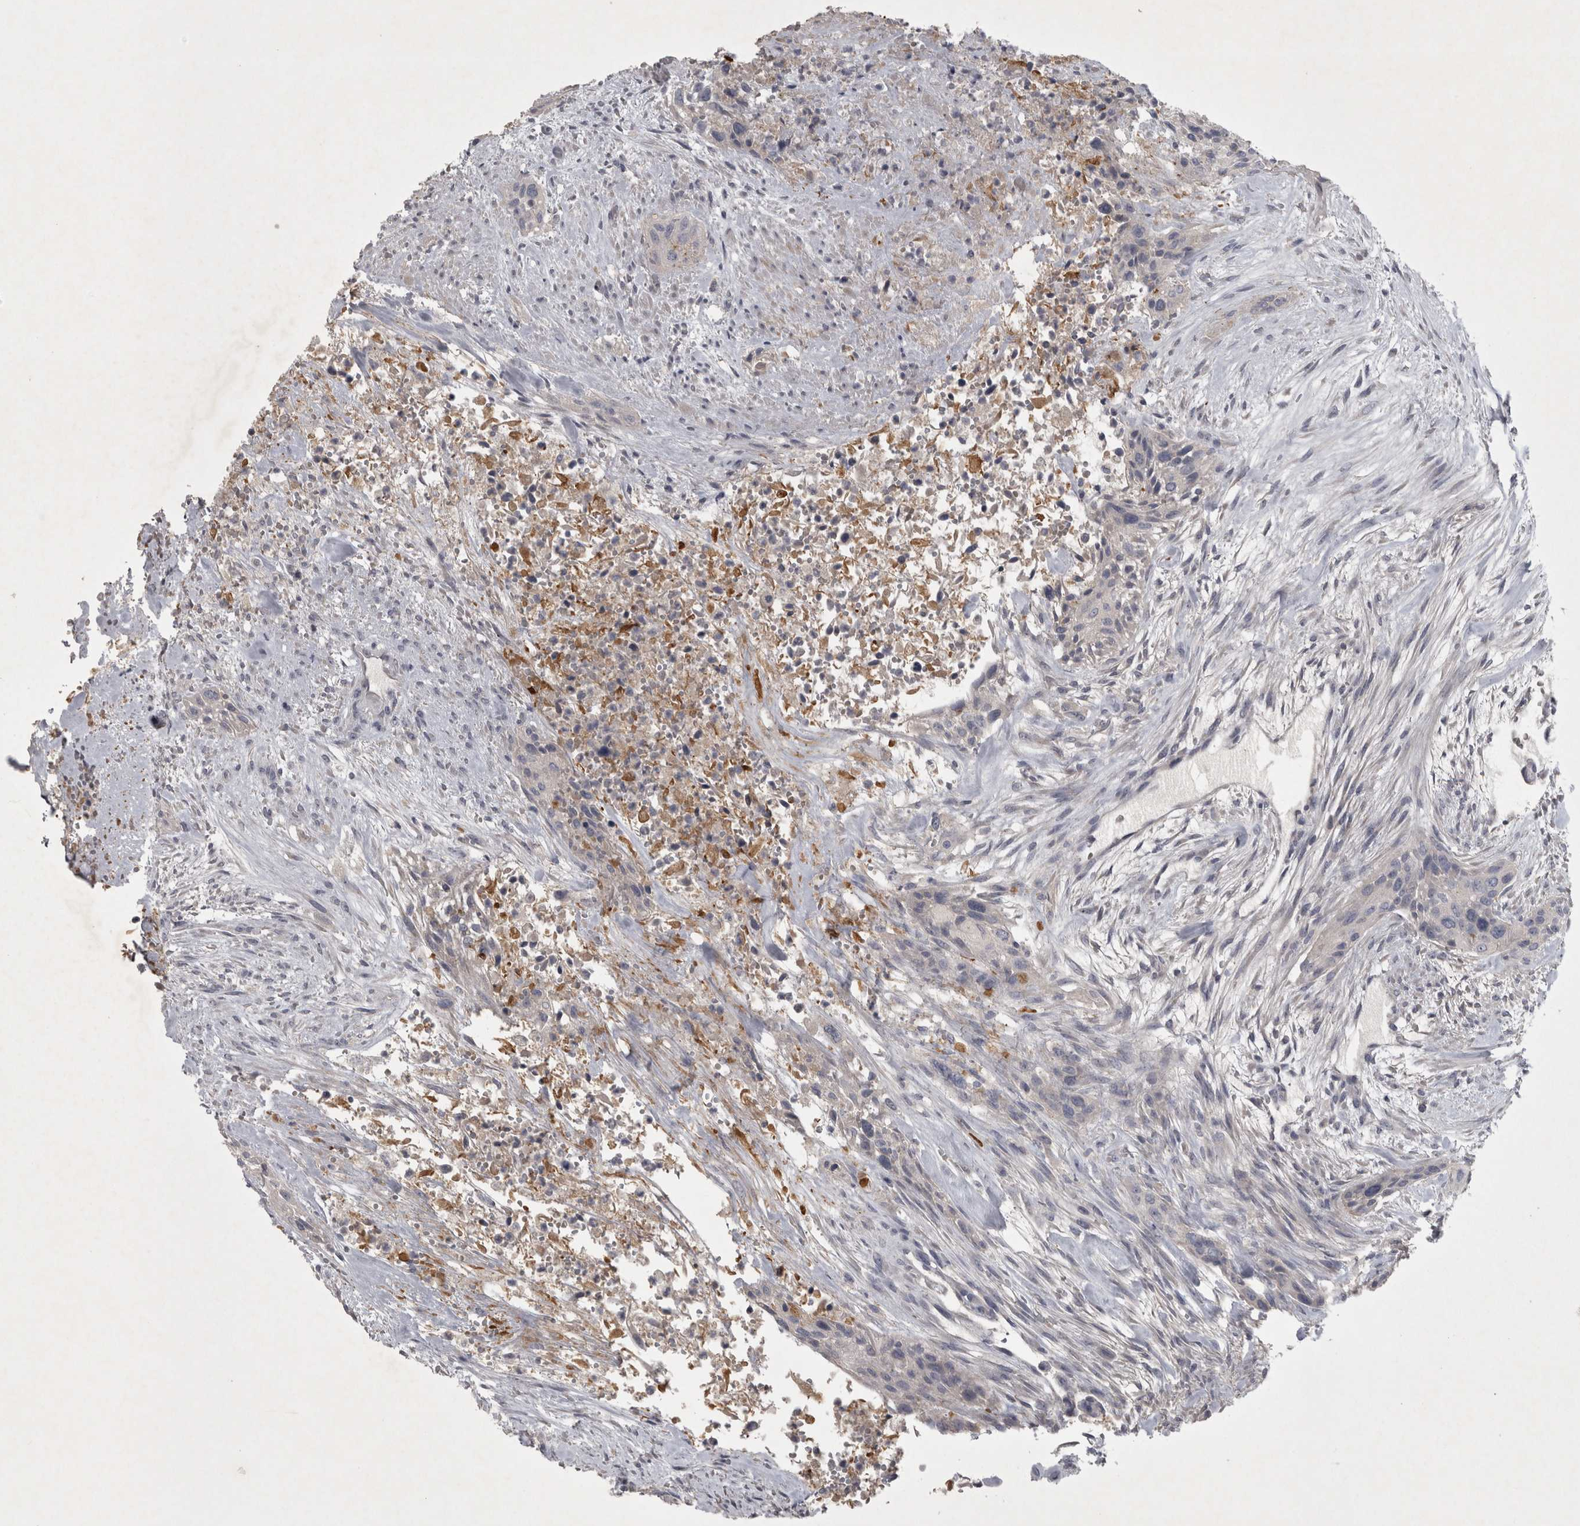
{"staining": {"intensity": "negative", "quantity": "none", "location": "none"}, "tissue": "urothelial cancer", "cell_type": "Tumor cells", "image_type": "cancer", "snomed": [{"axis": "morphology", "description": "Urothelial carcinoma, High grade"}, {"axis": "topography", "description": "Urinary bladder"}], "caption": "Immunohistochemistry of human high-grade urothelial carcinoma displays no staining in tumor cells.", "gene": "ENPP7", "patient": {"sex": "male", "age": 35}}